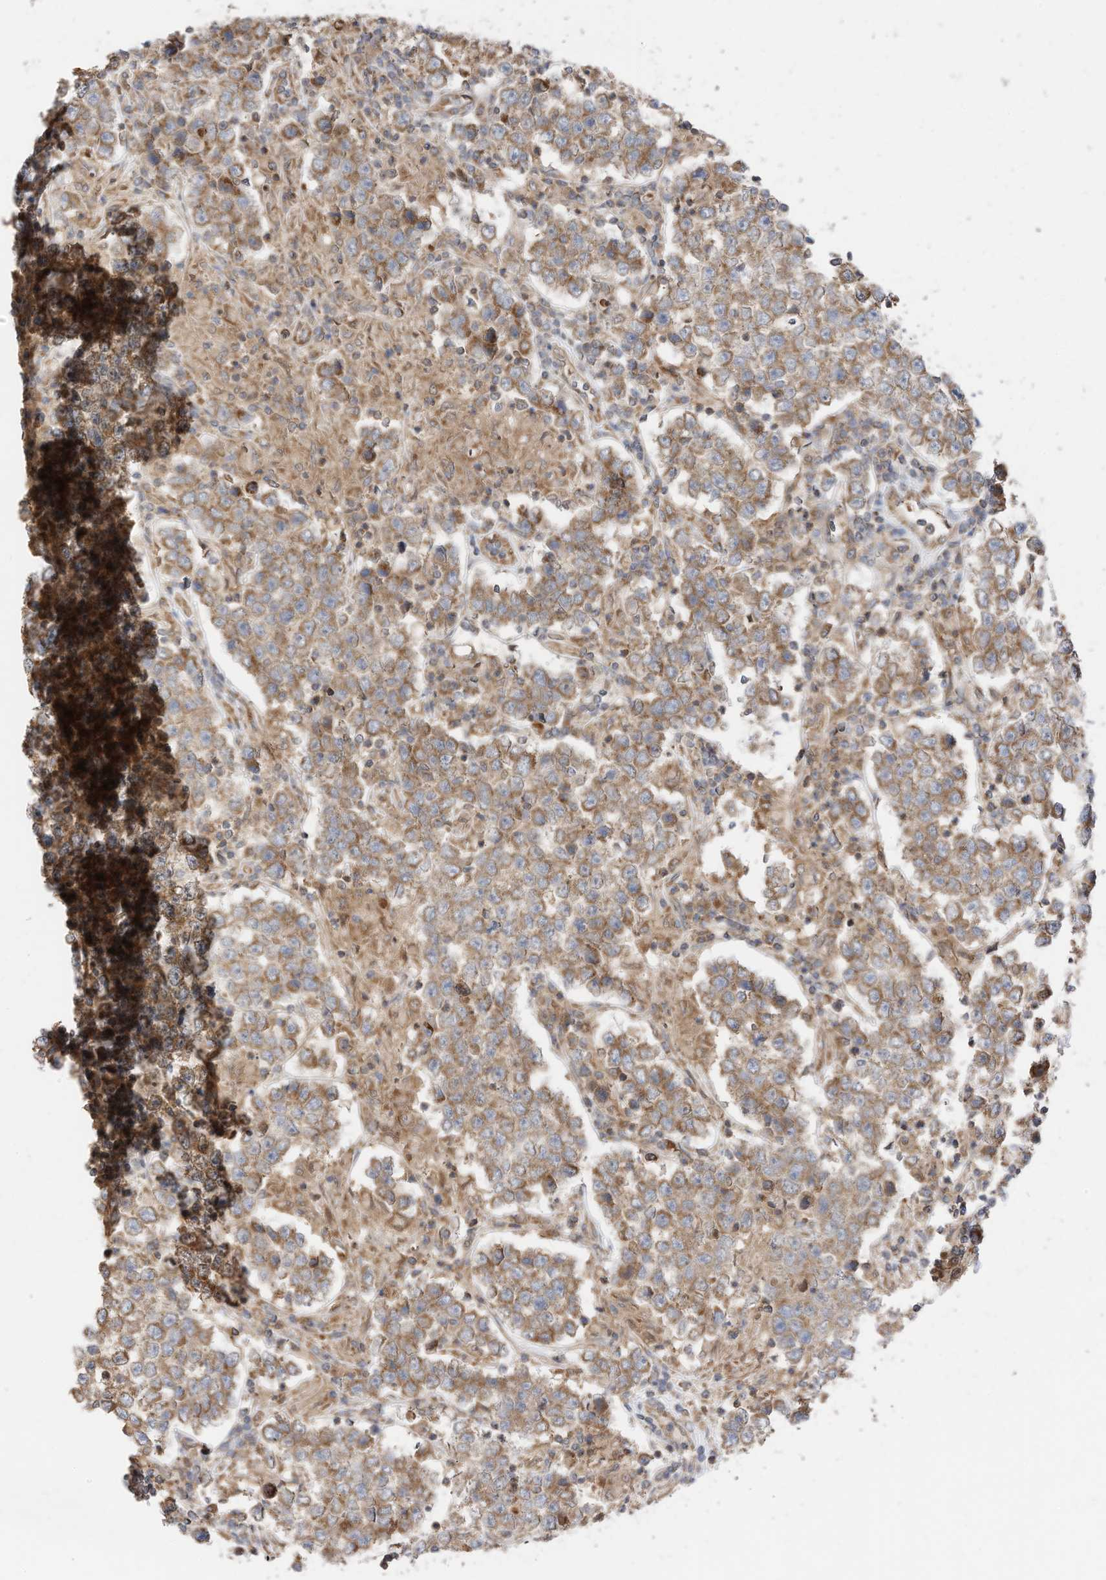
{"staining": {"intensity": "moderate", "quantity": ">75%", "location": "cytoplasmic/membranous"}, "tissue": "testis cancer", "cell_type": "Tumor cells", "image_type": "cancer", "snomed": [{"axis": "morphology", "description": "Normal tissue, NOS"}, {"axis": "morphology", "description": "Urothelial carcinoma, High grade"}, {"axis": "morphology", "description": "Seminoma, NOS"}, {"axis": "morphology", "description": "Carcinoma, Embryonal, NOS"}, {"axis": "topography", "description": "Urinary bladder"}, {"axis": "topography", "description": "Testis"}], "caption": "Immunohistochemical staining of embryonal carcinoma (testis) reveals medium levels of moderate cytoplasmic/membranous protein staining in approximately >75% of tumor cells.", "gene": "METTL6", "patient": {"sex": "male", "age": 41}}